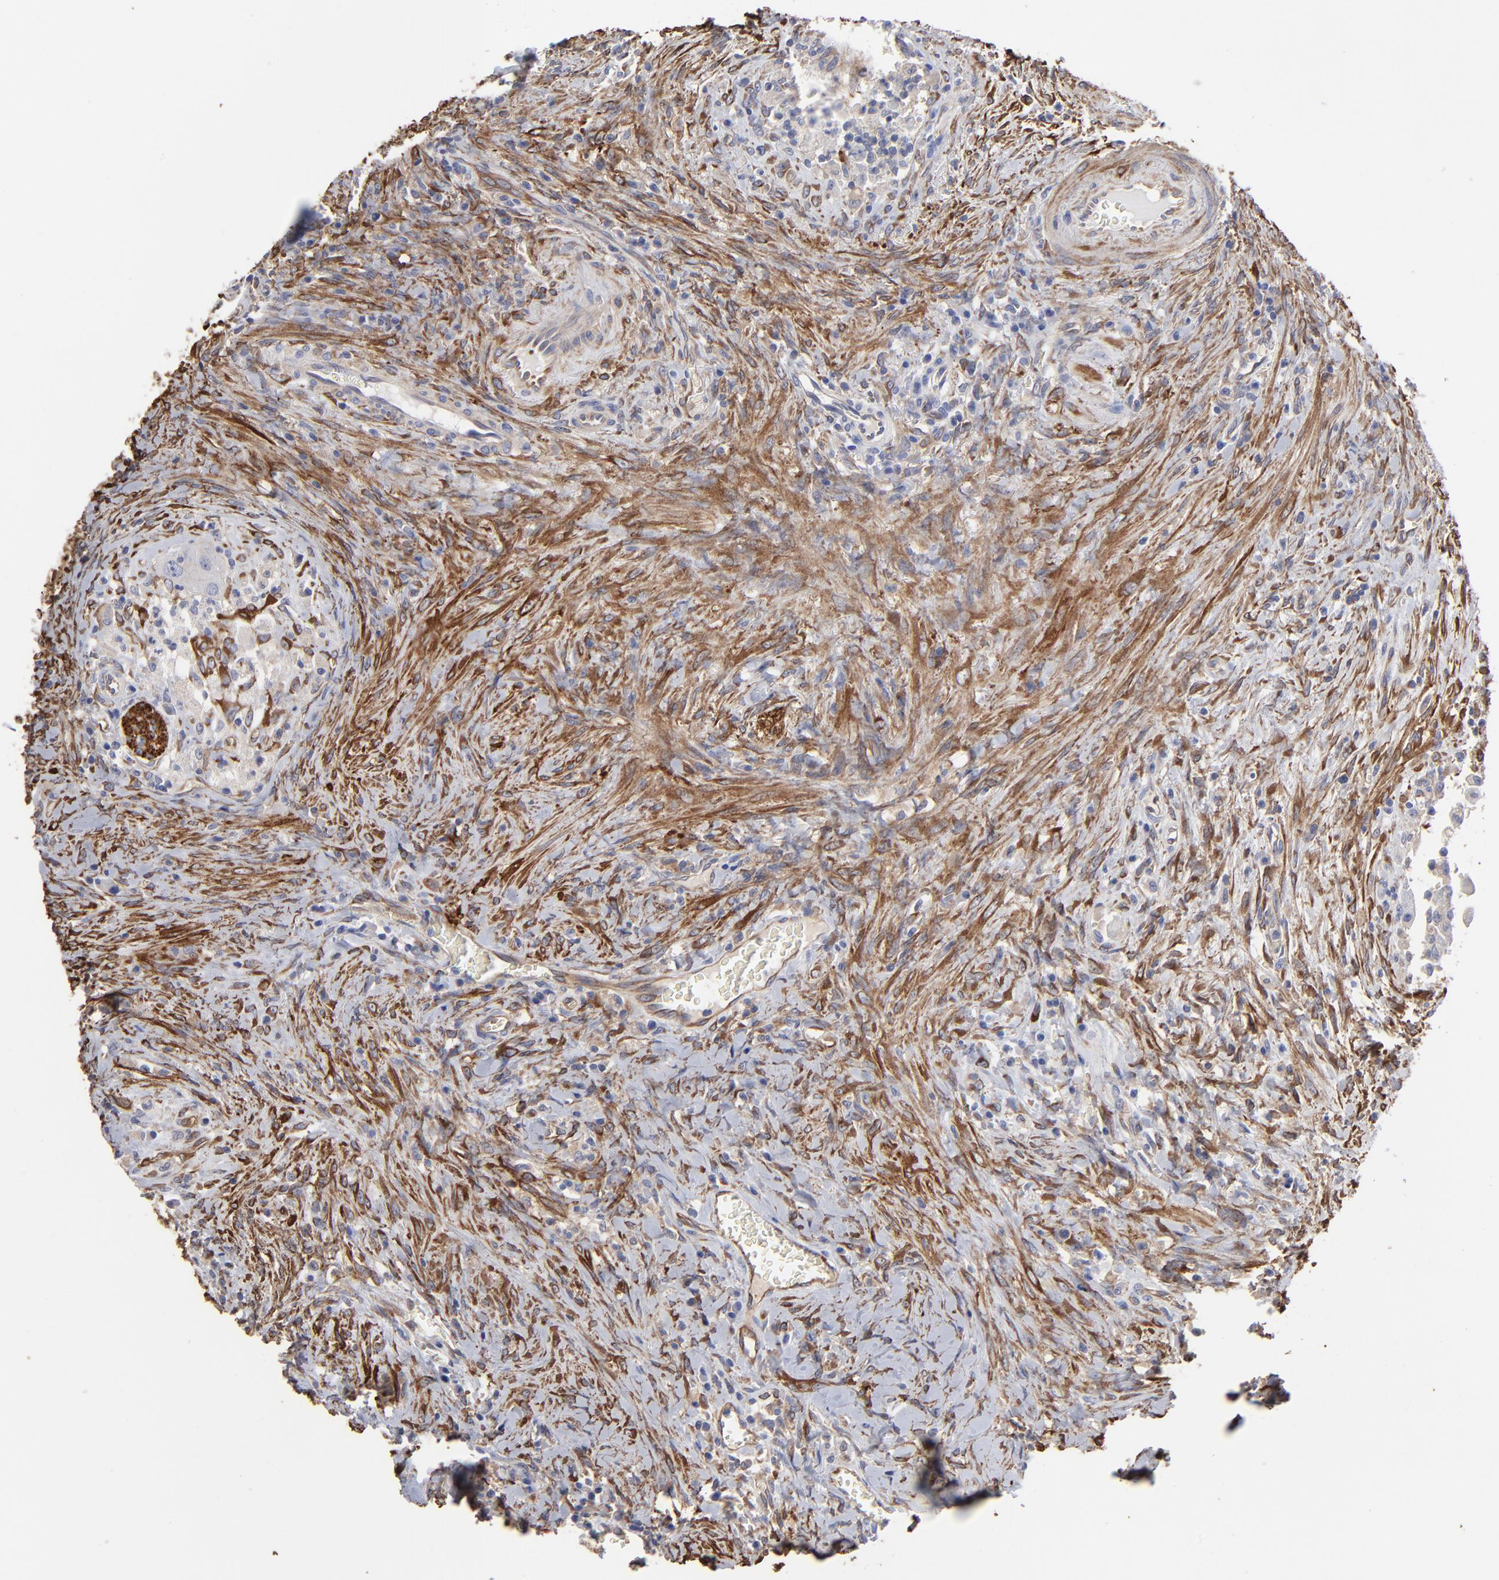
{"staining": {"intensity": "negative", "quantity": "none", "location": "none"}, "tissue": "colorectal cancer", "cell_type": "Tumor cells", "image_type": "cancer", "snomed": [{"axis": "morphology", "description": "Adenocarcinoma, NOS"}, {"axis": "topography", "description": "Rectum"}], "caption": "Immunohistochemistry of colorectal cancer reveals no staining in tumor cells.", "gene": "CILP", "patient": {"sex": "male", "age": 70}}